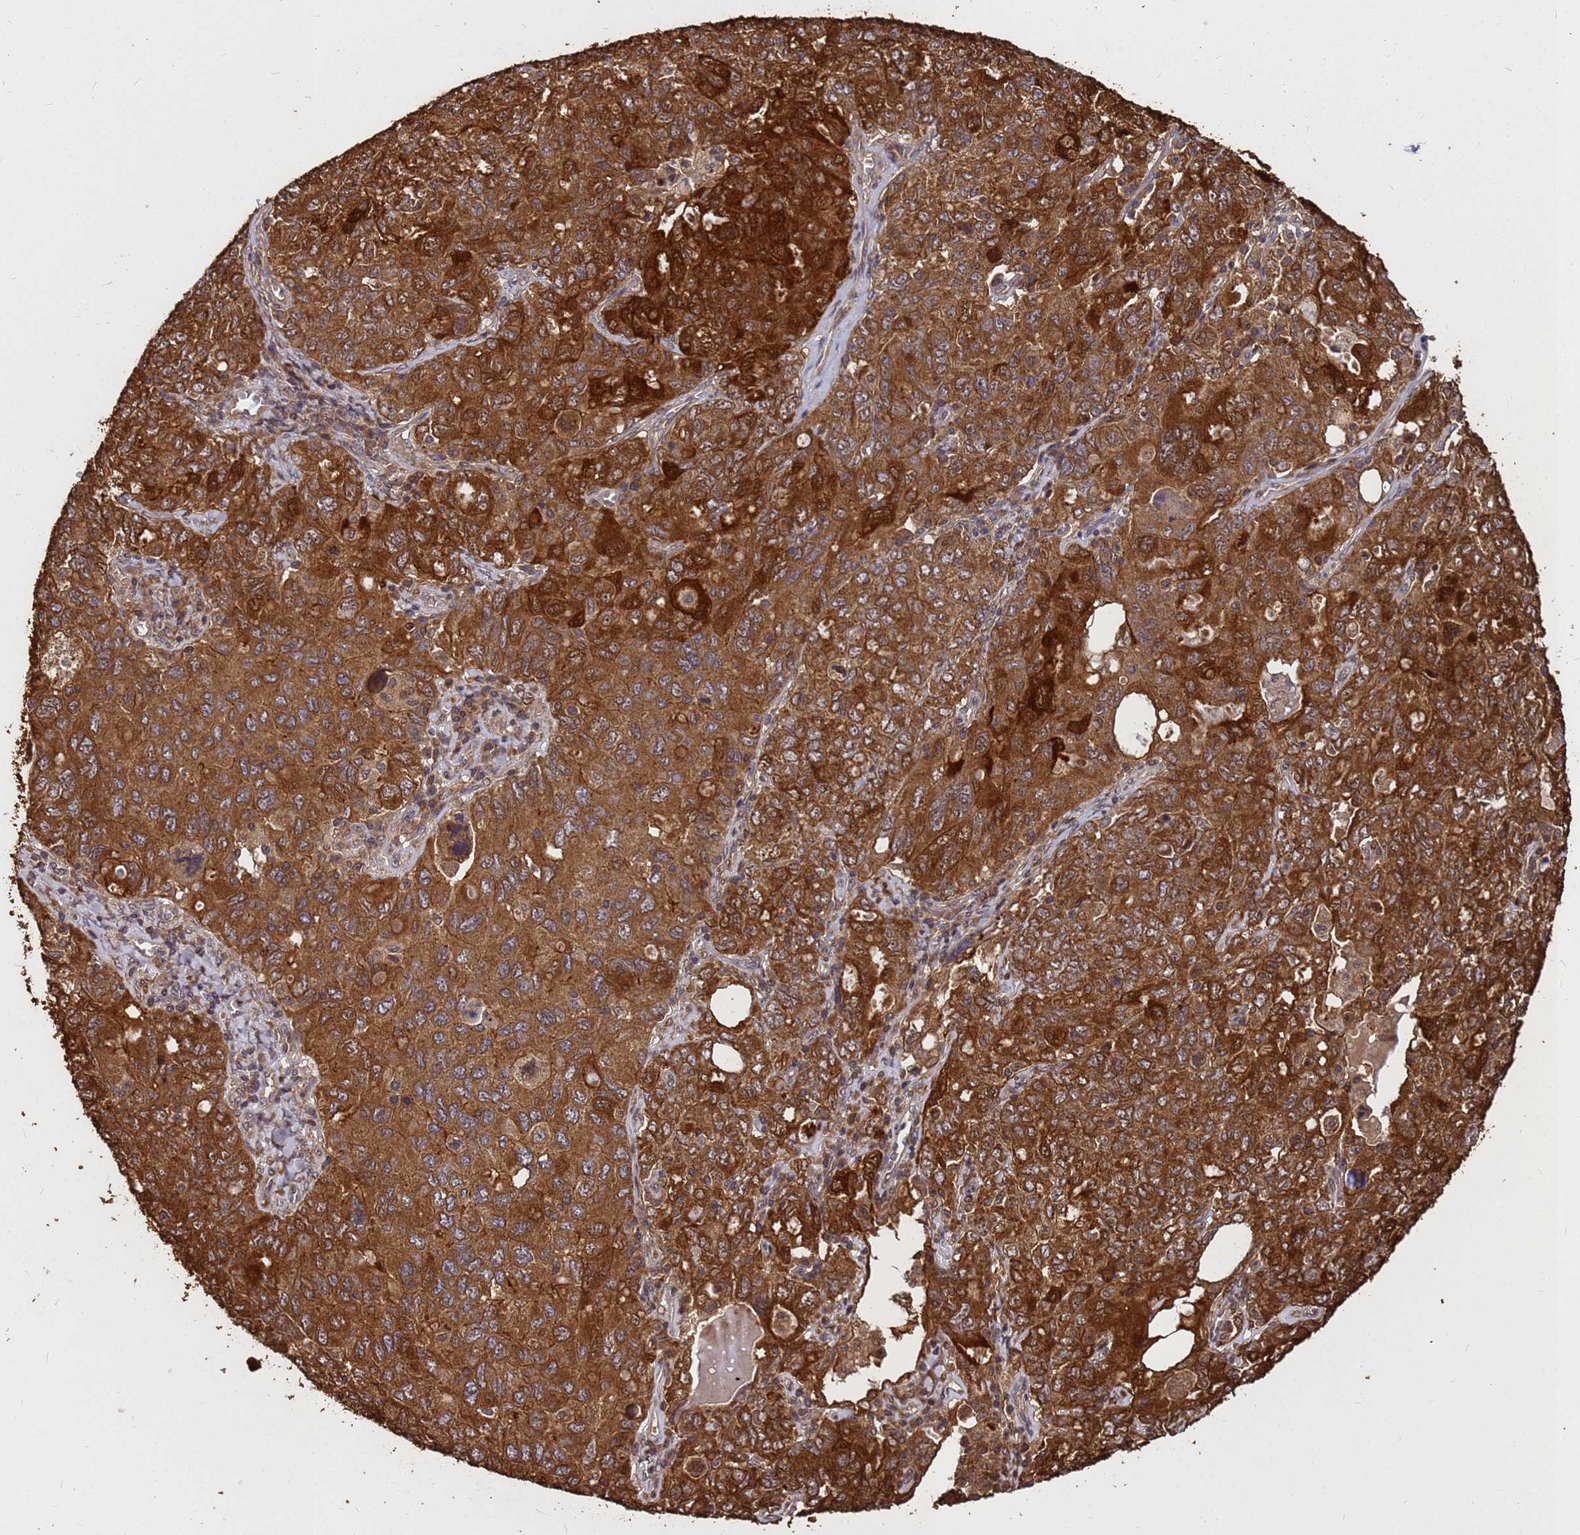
{"staining": {"intensity": "strong", "quantity": ">75%", "location": "cytoplasmic/membranous"}, "tissue": "ovarian cancer", "cell_type": "Tumor cells", "image_type": "cancer", "snomed": [{"axis": "morphology", "description": "Carcinoma, endometroid"}, {"axis": "topography", "description": "Ovary"}], "caption": "This image exhibits immunohistochemistry staining of human endometroid carcinoma (ovarian), with high strong cytoplasmic/membranous expression in approximately >75% of tumor cells.", "gene": "ZNF618", "patient": {"sex": "female", "age": 62}}